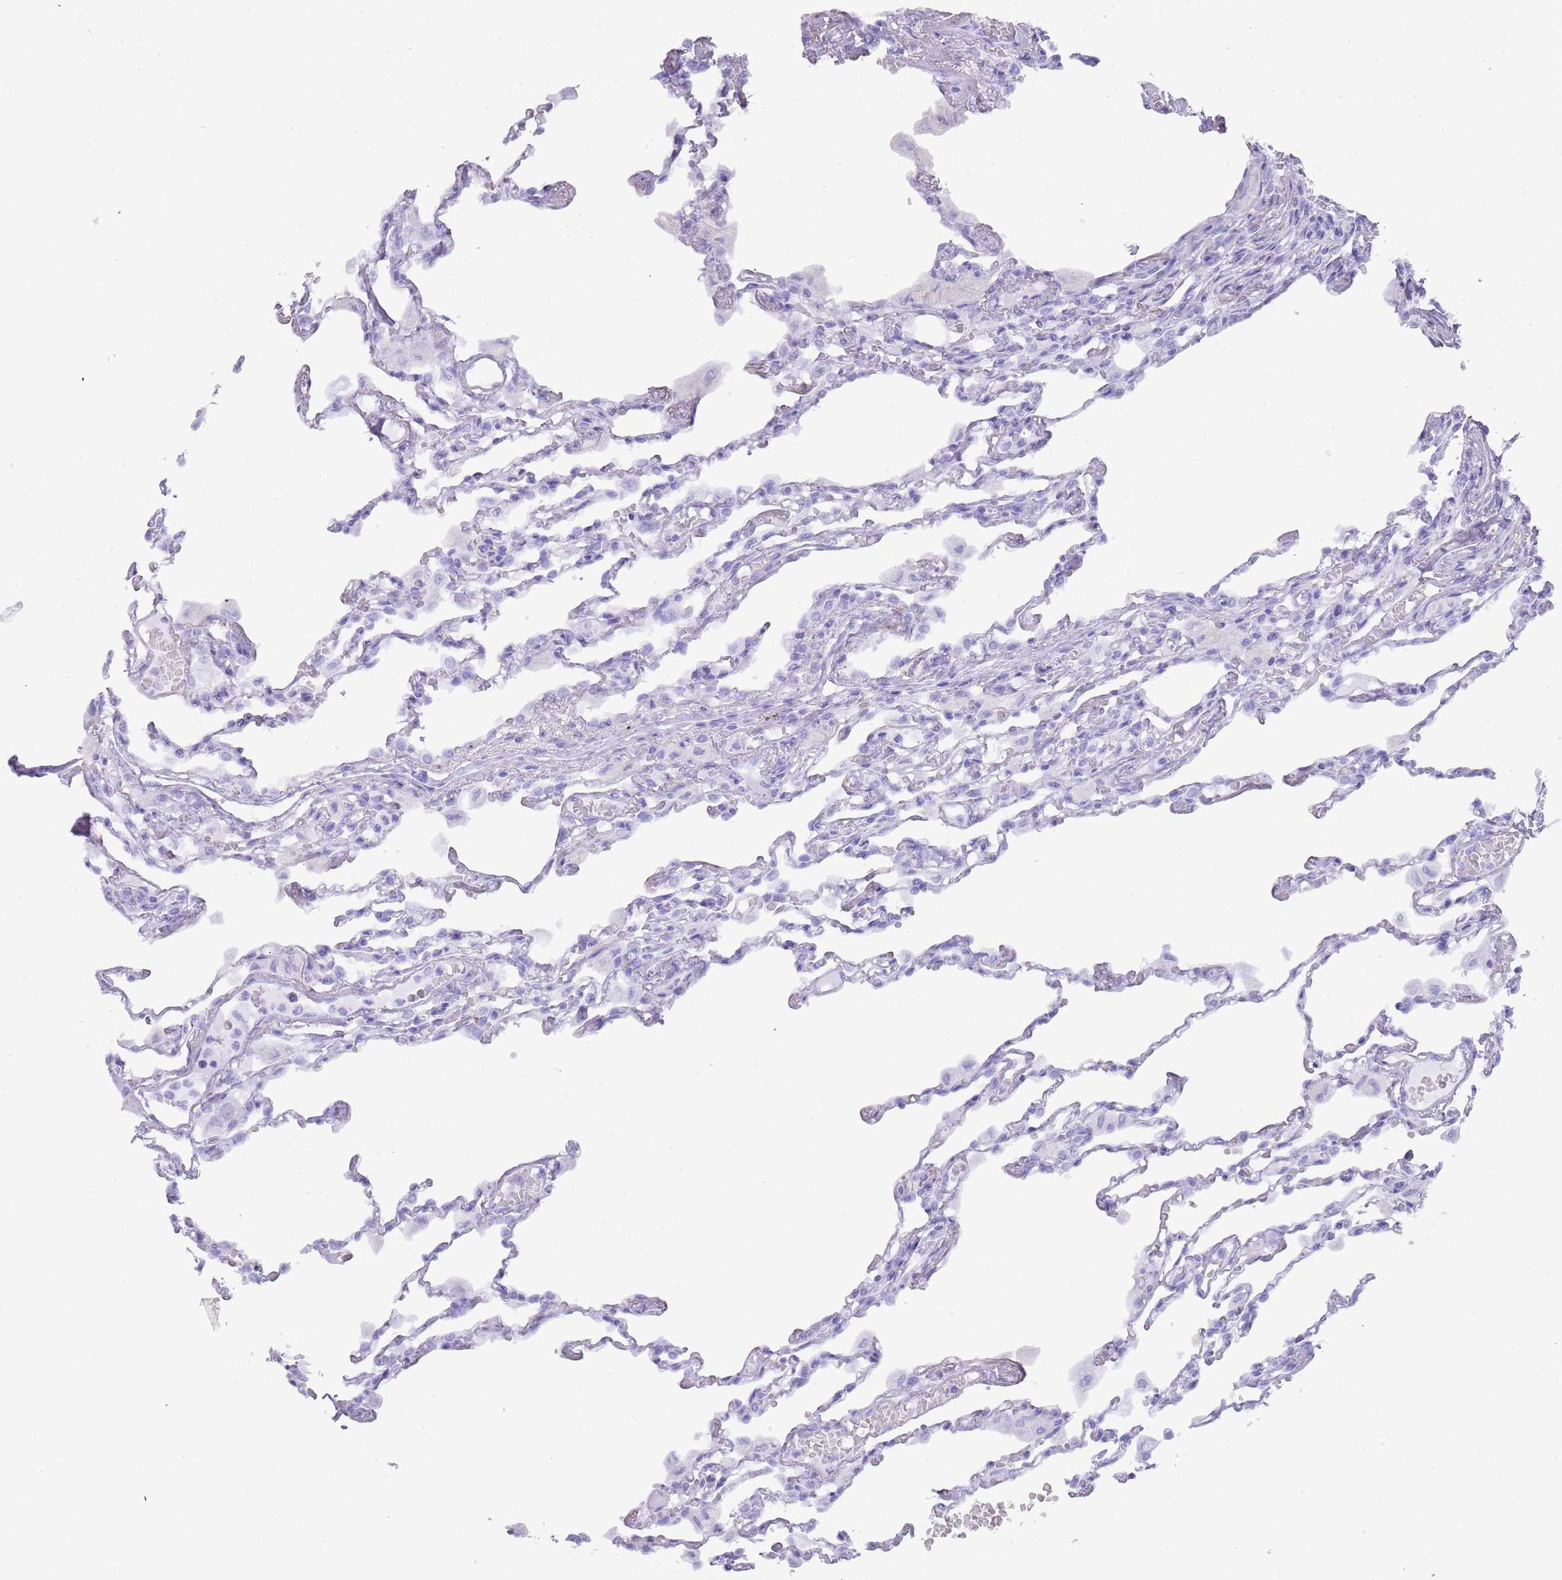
{"staining": {"intensity": "negative", "quantity": "none", "location": "none"}, "tissue": "lung", "cell_type": "Alveolar cells", "image_type": "normal", "snomed": [{"axis": "morphology", "description": "Normal tissue, NOS"}, {"axis": "topography", "description": "Bronchus"}, {"axis": "topography", "description": "Lung"}], "caption": "A high-resolution image shows immunohistochemistry (IHC) staining of normal lung, which displays no significant expression in alveolar cells.", "gene": "MYADML2", "patient": {"sex": "female", "age": 49}}